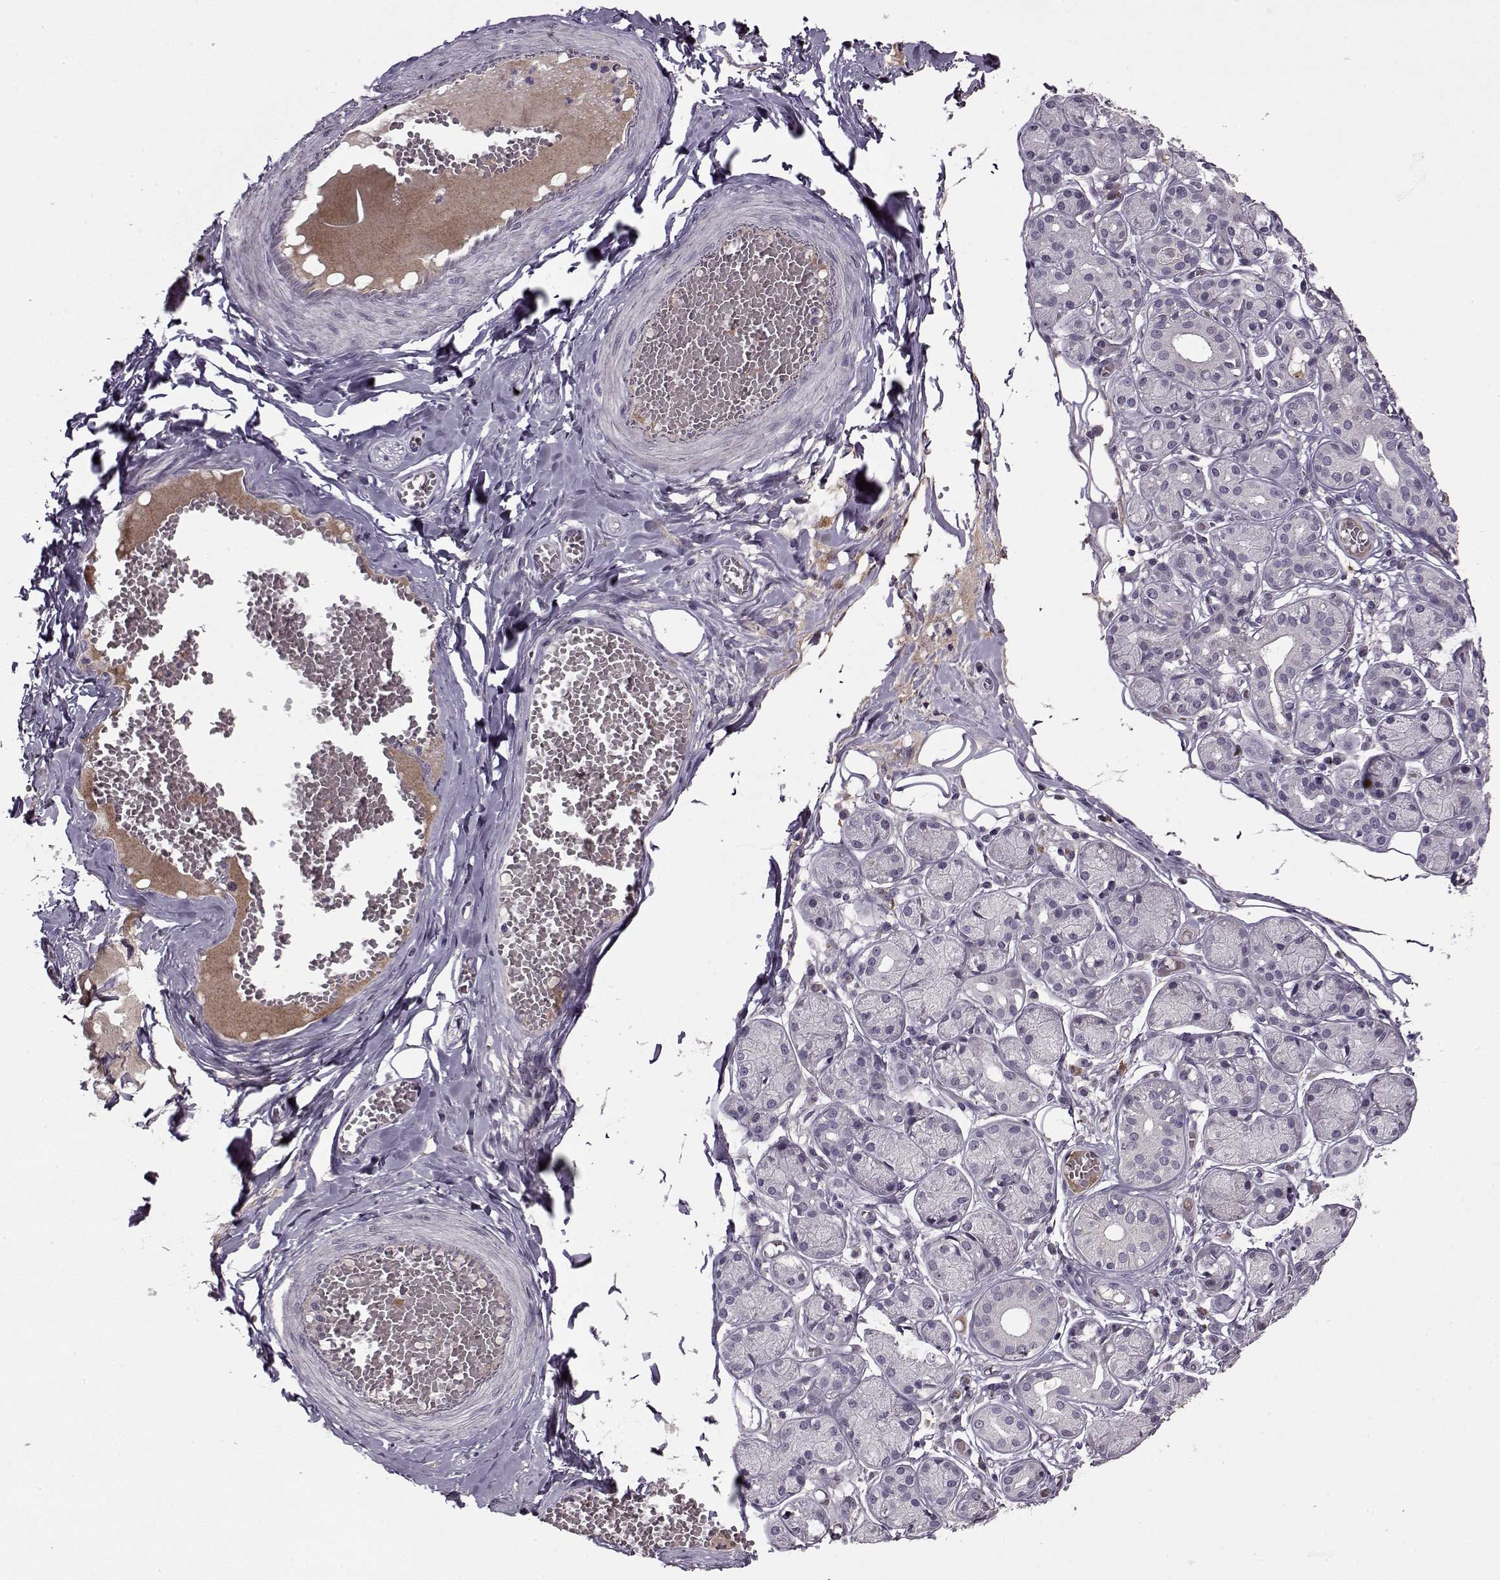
{"staining": {"intensity": "negative", "quantity": "none", "location": "none"}, "tissue": "salivary gland", "cell_type": "Glandular cells", "image_type": "normal", "snomed": [{"axis": "morphology", "description": "Normal tissue, NOS"}, {"axis": "topography", "description": "Salivary gland"}, {"axis": "topography", "description": "Peripheral nerve tissue"}], "caption": "There is no significant expression in glandular cells of salivary gland. (Stains: DAB immunohistochemistry with hematoxylin counter stain, Microscopy: brightfield microscopy at high magnification).", "gene": "KRT9", "patient": {"sex": "male", "age": 71}}